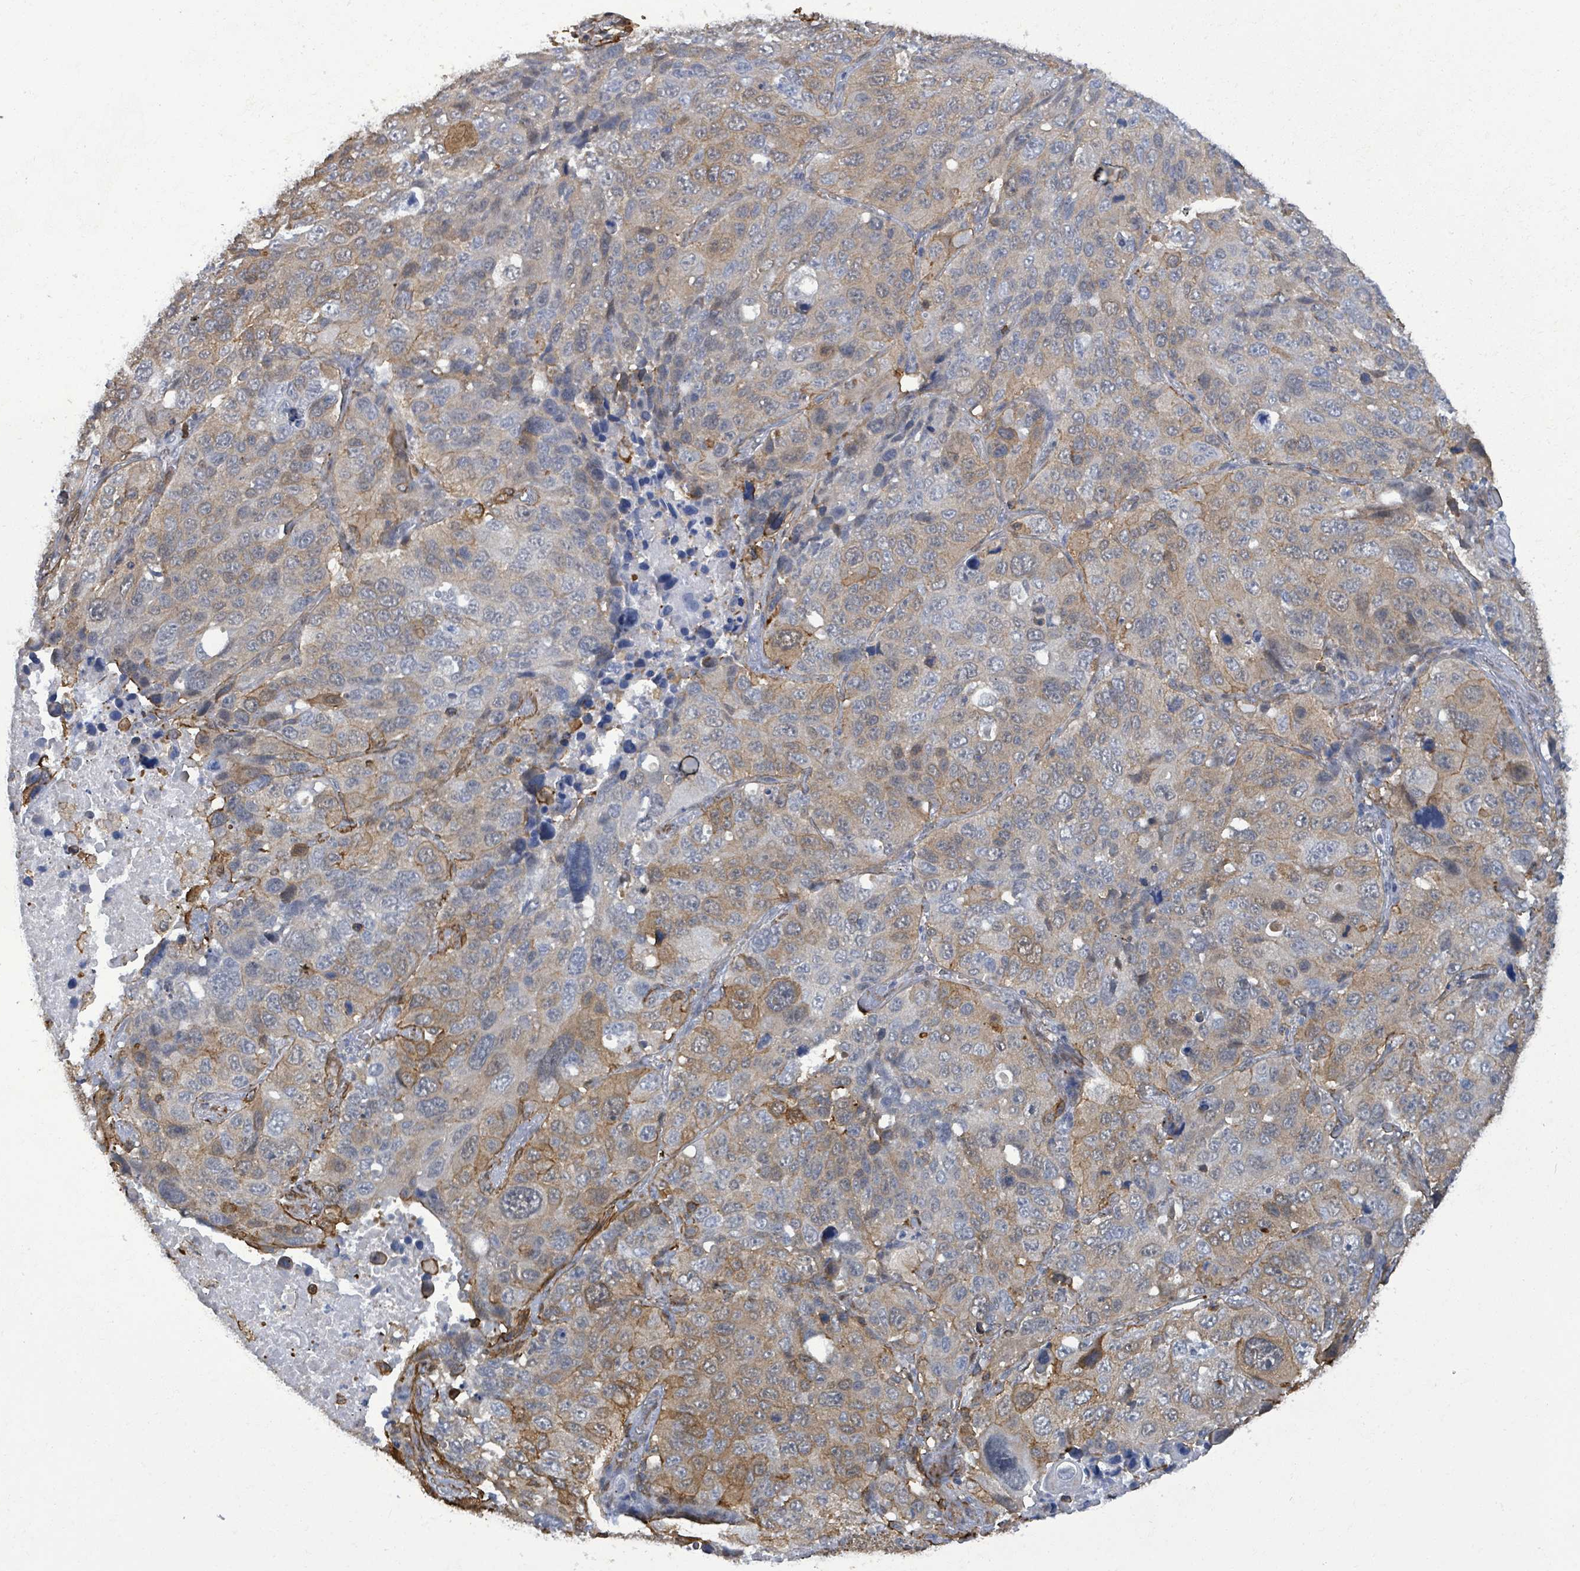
{"staining": {"intensity": "moderate", "quantity": "25%-75%", "location": "cytoplasmic/membranous"}, "tissue": "lung cancer", "cell_type": "Tumor cells", "image_type": "cancer", "snomed": [{"axis": "morphology", "description": "Squamous cell carcinoma, NOS"}, {"axis": "topography", "description": "Lung"}], "caption": "Immunohistochemistry (IHC) (DAB) staining of lung cancer (squamous cell carcinoma) exhibits moderate cytoplasmic/membranous protein staining in approximately 25%-75% of tumor cells.", "gene": "PRKRIP1", "patient": {"sex": "male", "age": 60}}